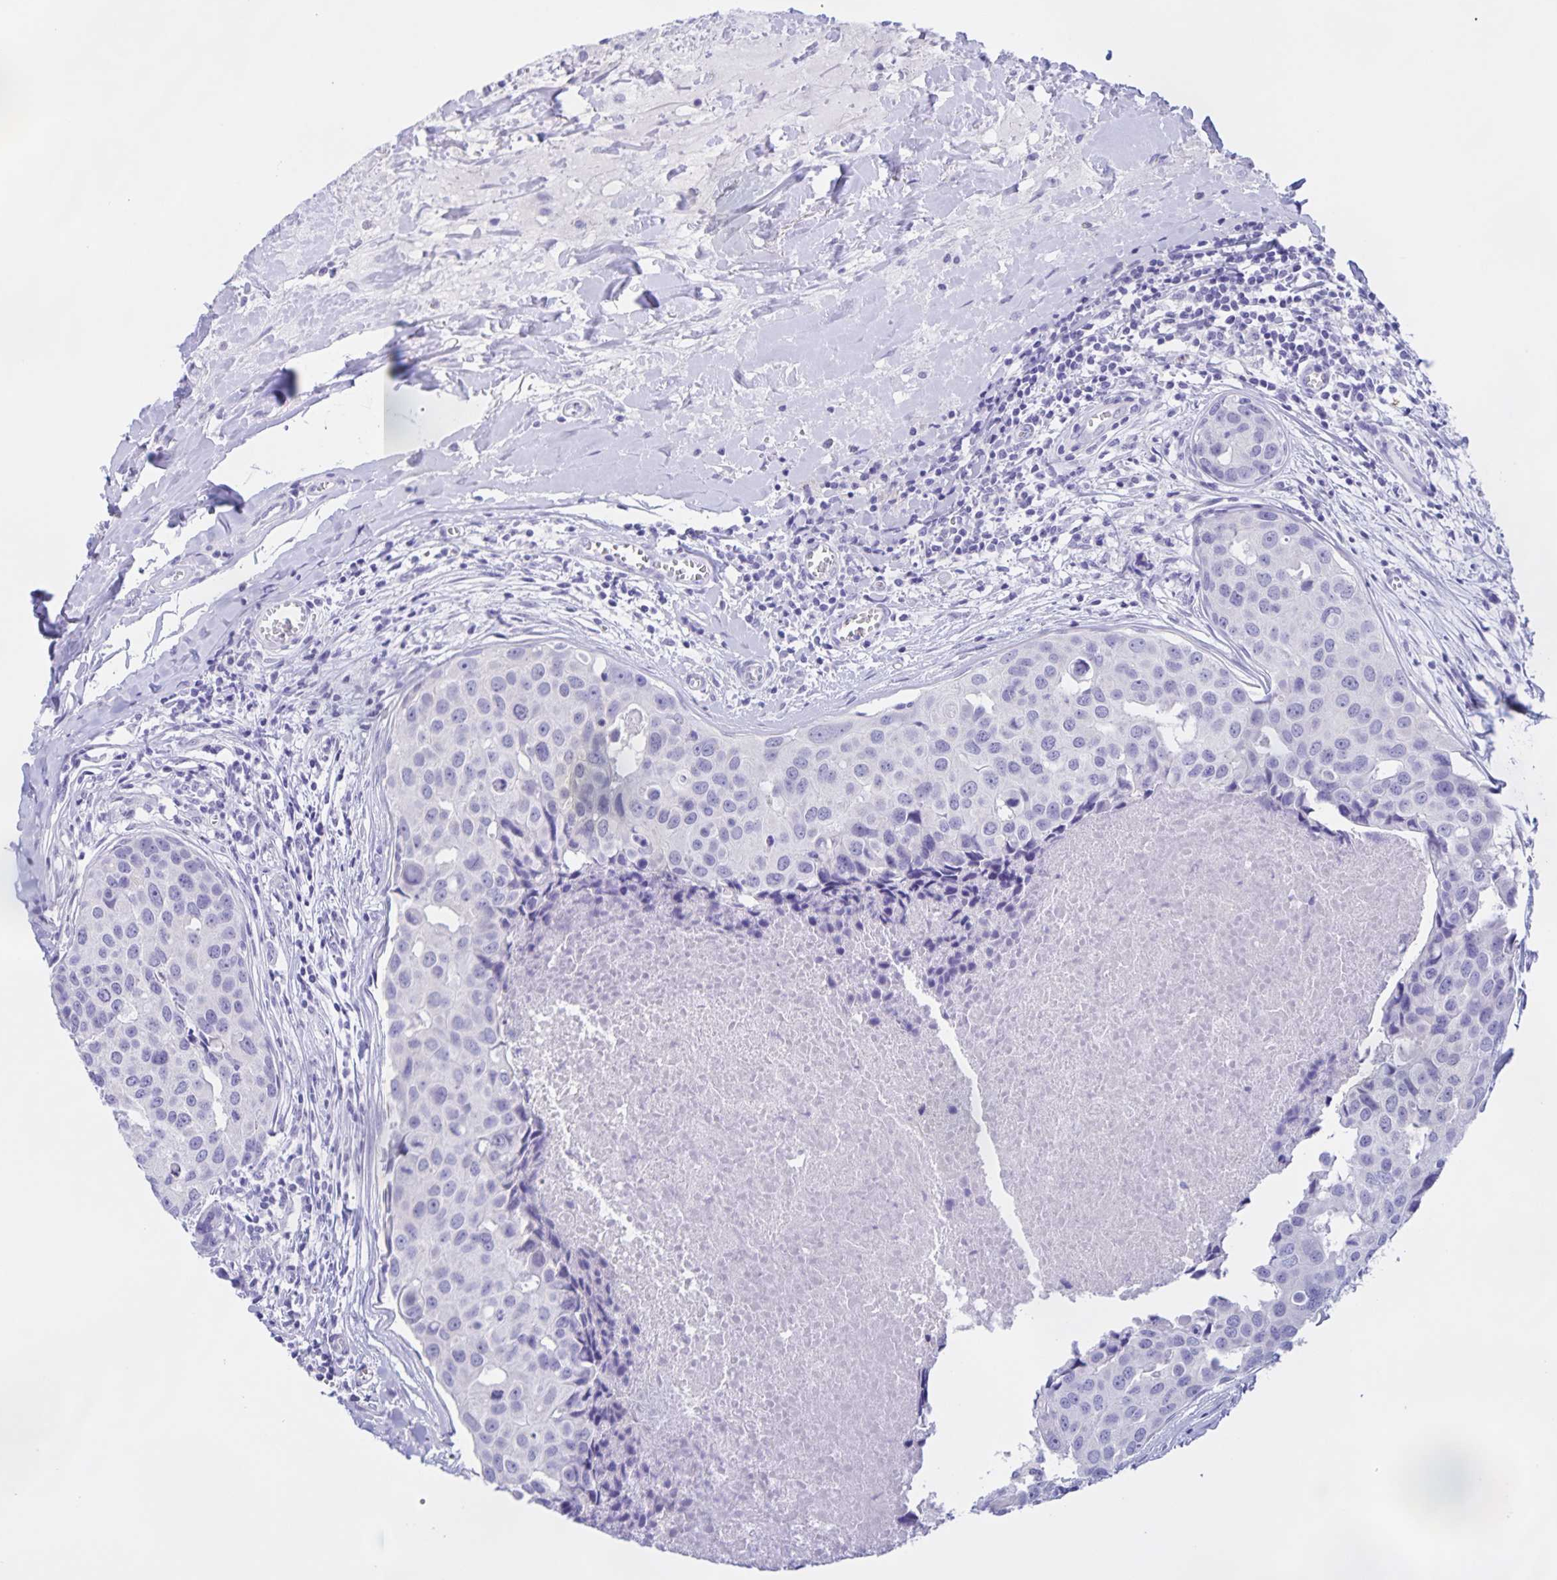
{"staining": {"intensity": "negative", "quantity": "none", "location": "none"}, "tissue": "breast cancer", "cell_type": "Tumor cells", "image_type": "cancer", "snomed": [{"axis": "morphology", "description": "Duct carcinoma"}, {"axis": "topography", "description": "Breast"}], "caption": "High power microscopy micrograph of an immunohistochemistry histopathology image of invasive ductal carcinoma (breast), revealing no significant staining in tumor cells.", "gene": "TGIF2LX", "patient": {"sex": "female", "age": 24}}